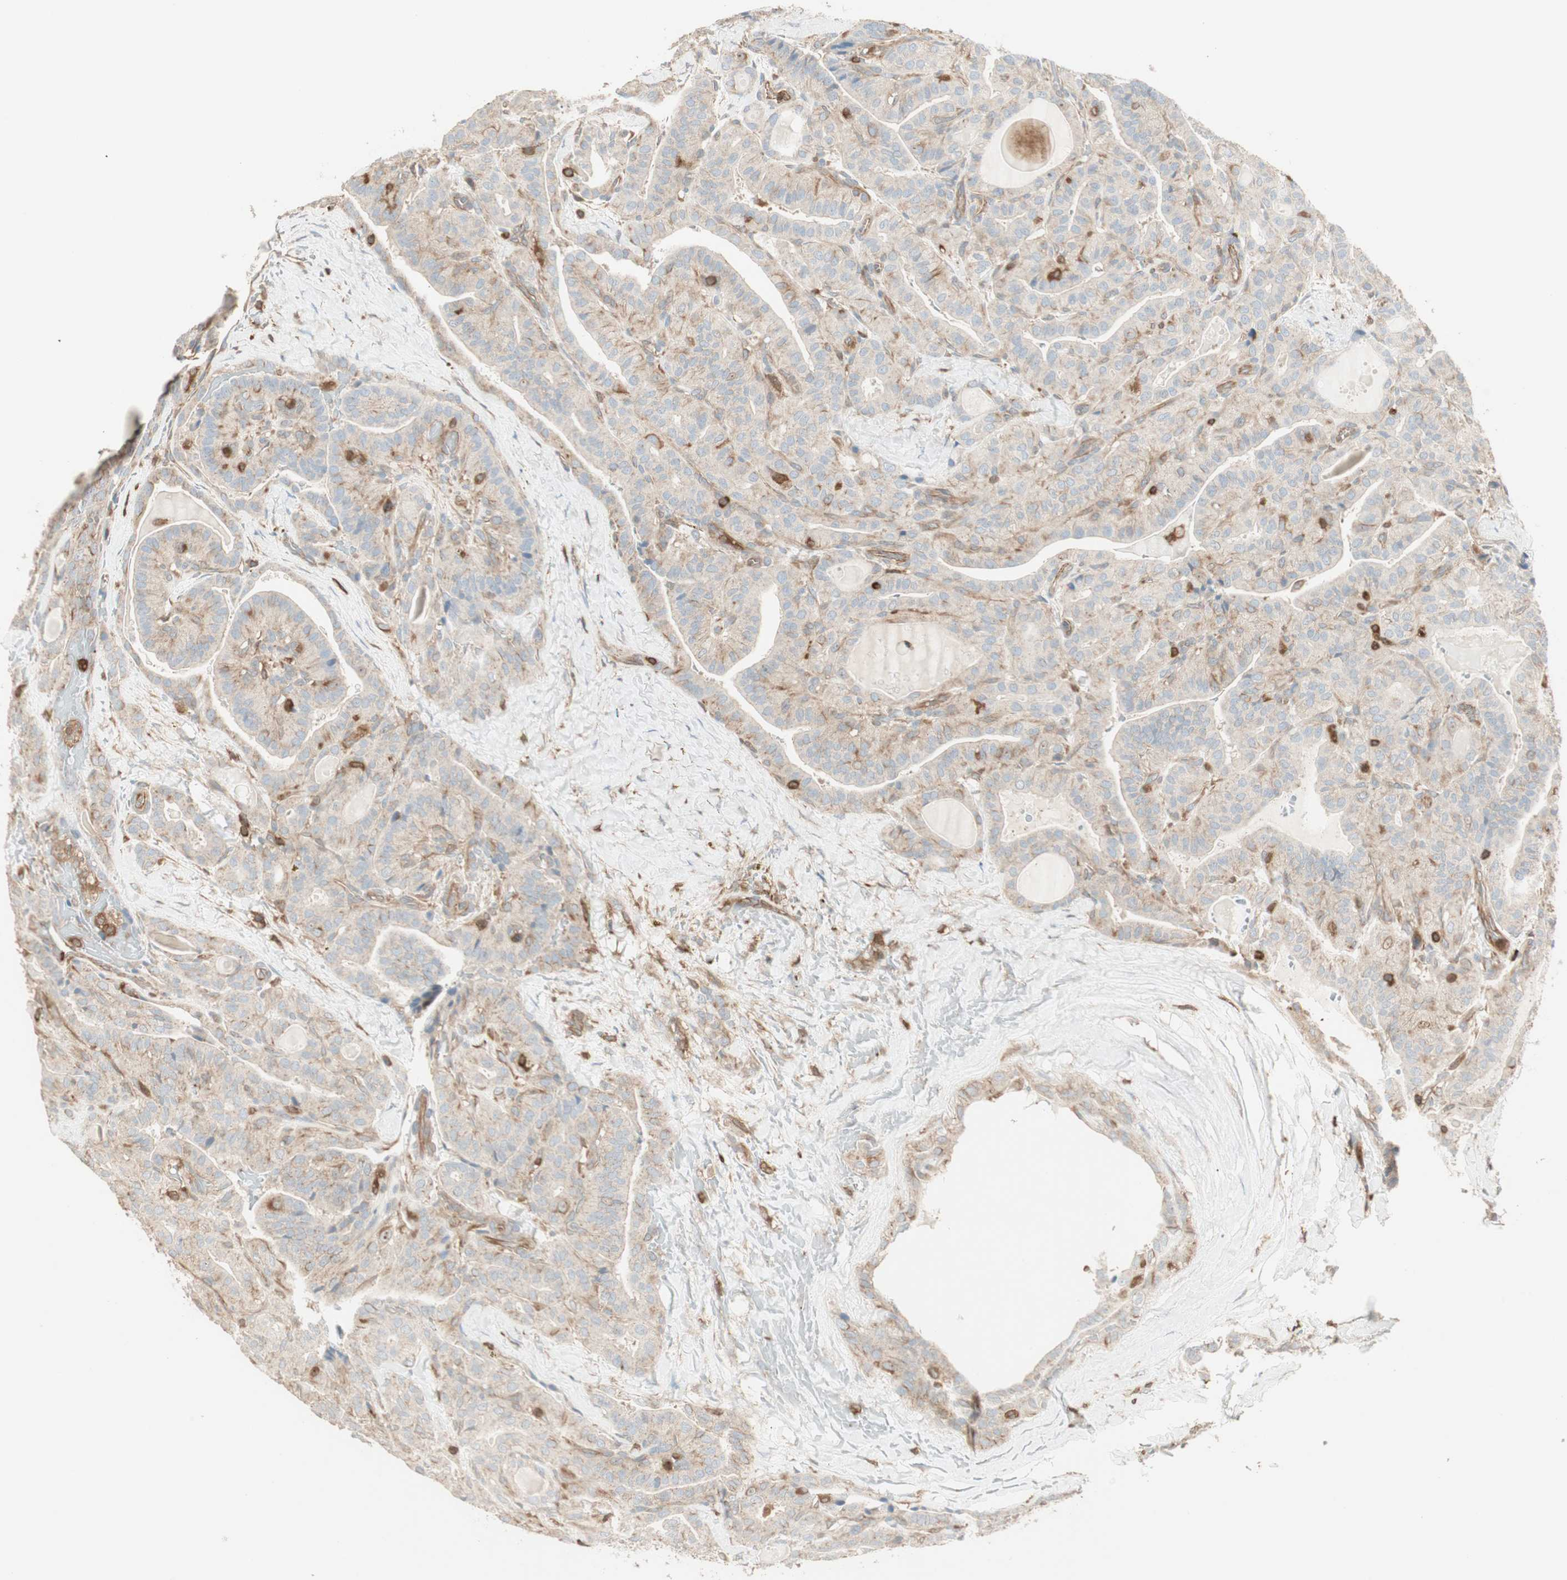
{"staining": {"intensity": "weak", "quantity": "25%-75%", "location": "cytoplasmic/membranous"}, "tissue": "thyroid cancer", "cell_type": "Tumor cells", "image_type": "cancer", "snomed": [{"axis": "morphology", "description": "Papillary adenocarcinoma, NOS"}, {"axis": "topography", "description": "Thyroid gland"}], "caption": "Immunohistochemical staining of papillary adenocarcinoma (thyroid) exhibits low levels of weak cytoplasmic/membranous staining in approximately 25%-75% of tumor cells.", "gene": "CRLF3", "patient": {"sex": "male", "age": 77}}